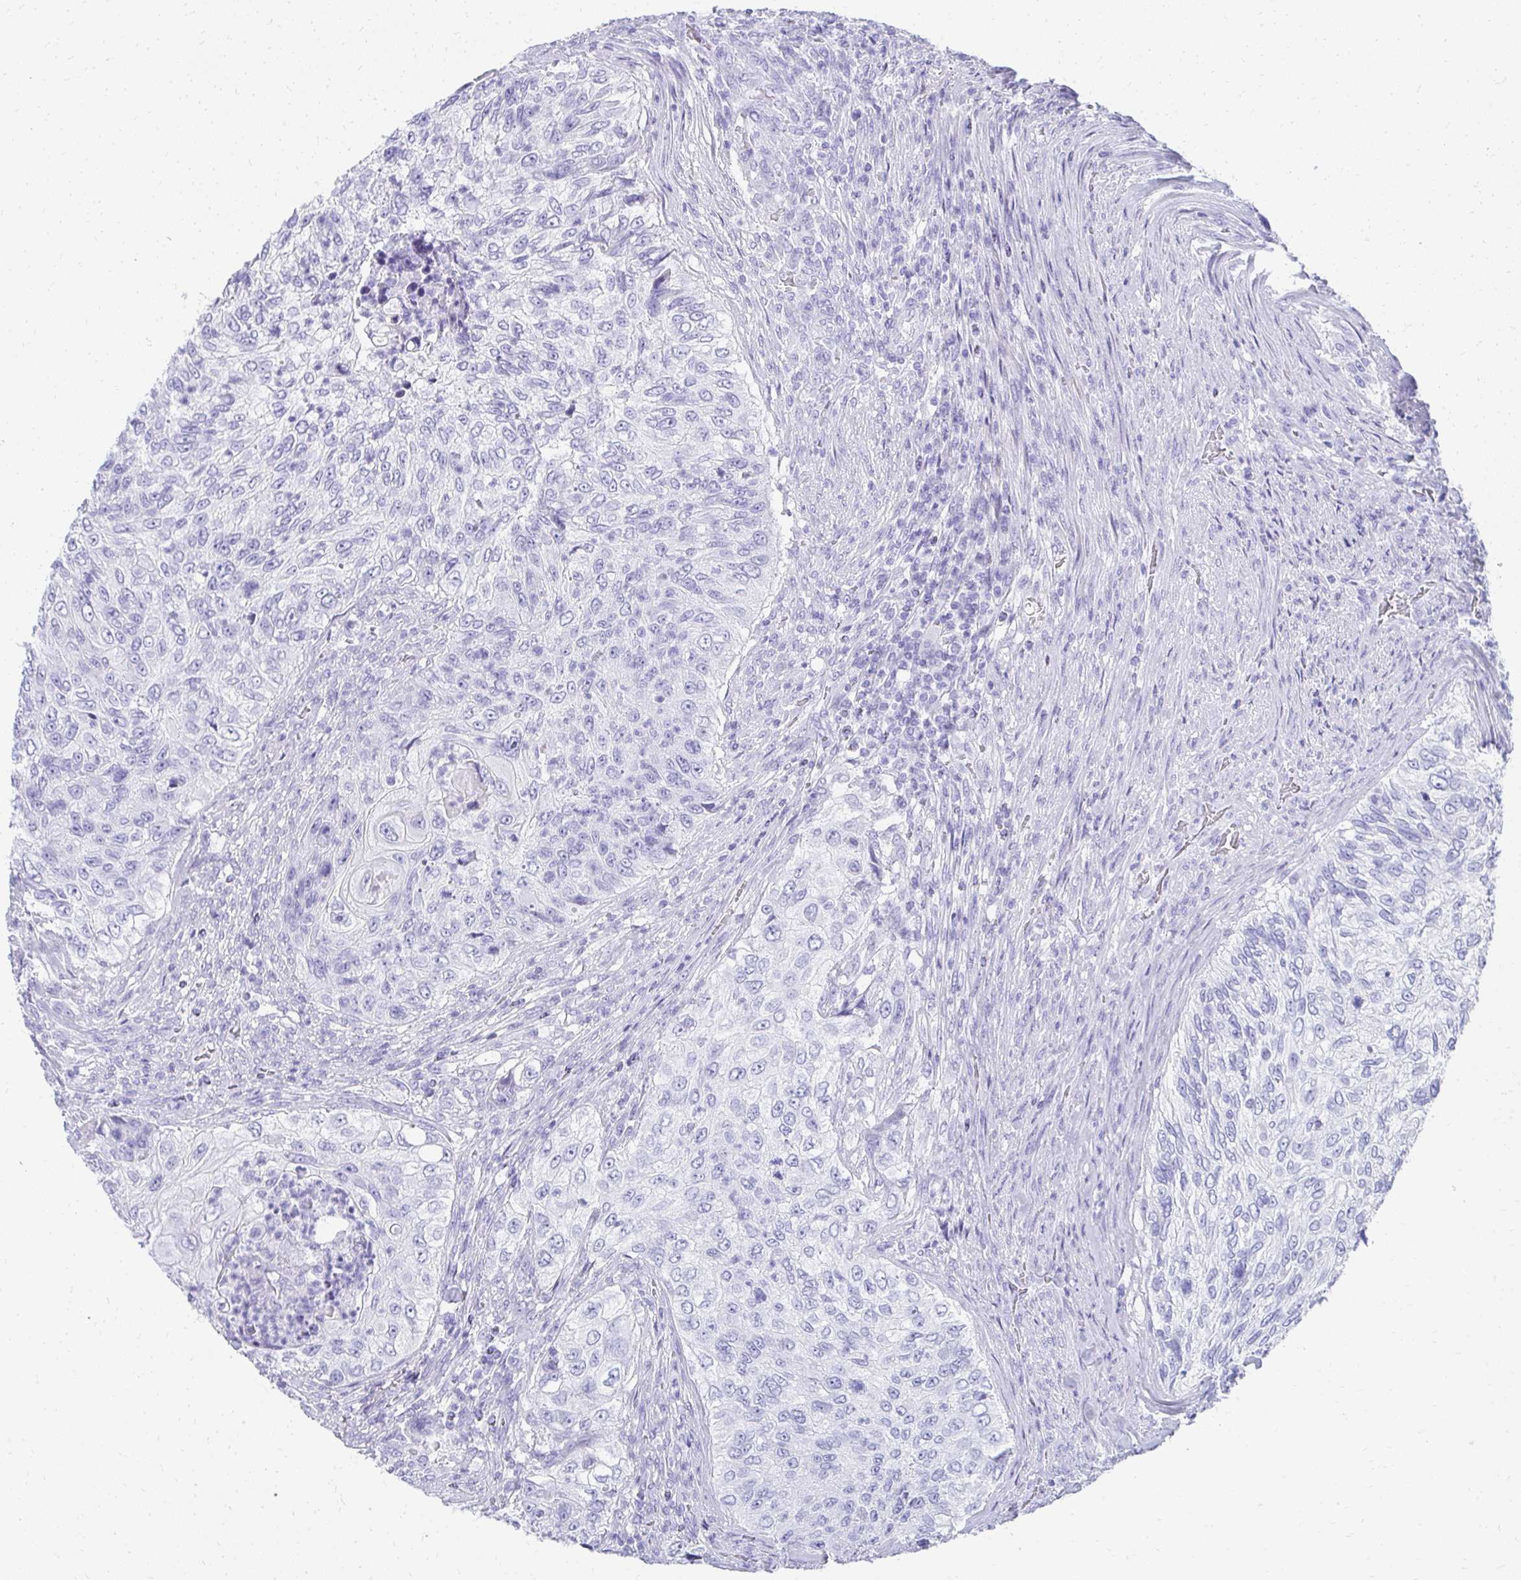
{"staining": {"intensity": "negative", "quantity": "none", "location": "none"}, "tissue": "urothelial cancer", "cell_type": "Tumor cells", "image_type": "cancer", "snomed": [{"axis": "morphology", "description": "Urothelial carcinoma, High grade"}, {"axis": "topography", "description": "Urinary bladder"}], "caption": "This is a micrograph of IHC staining of high-grade urothelial carcinoma, which shows no staining in tumor cells. (DAB (3,3'-diaminobenzidine) immunohistochemistry with hematoxylin counter stain).", "gene": "TNNT1", "patient": {"sex": "female", "age": 60}}